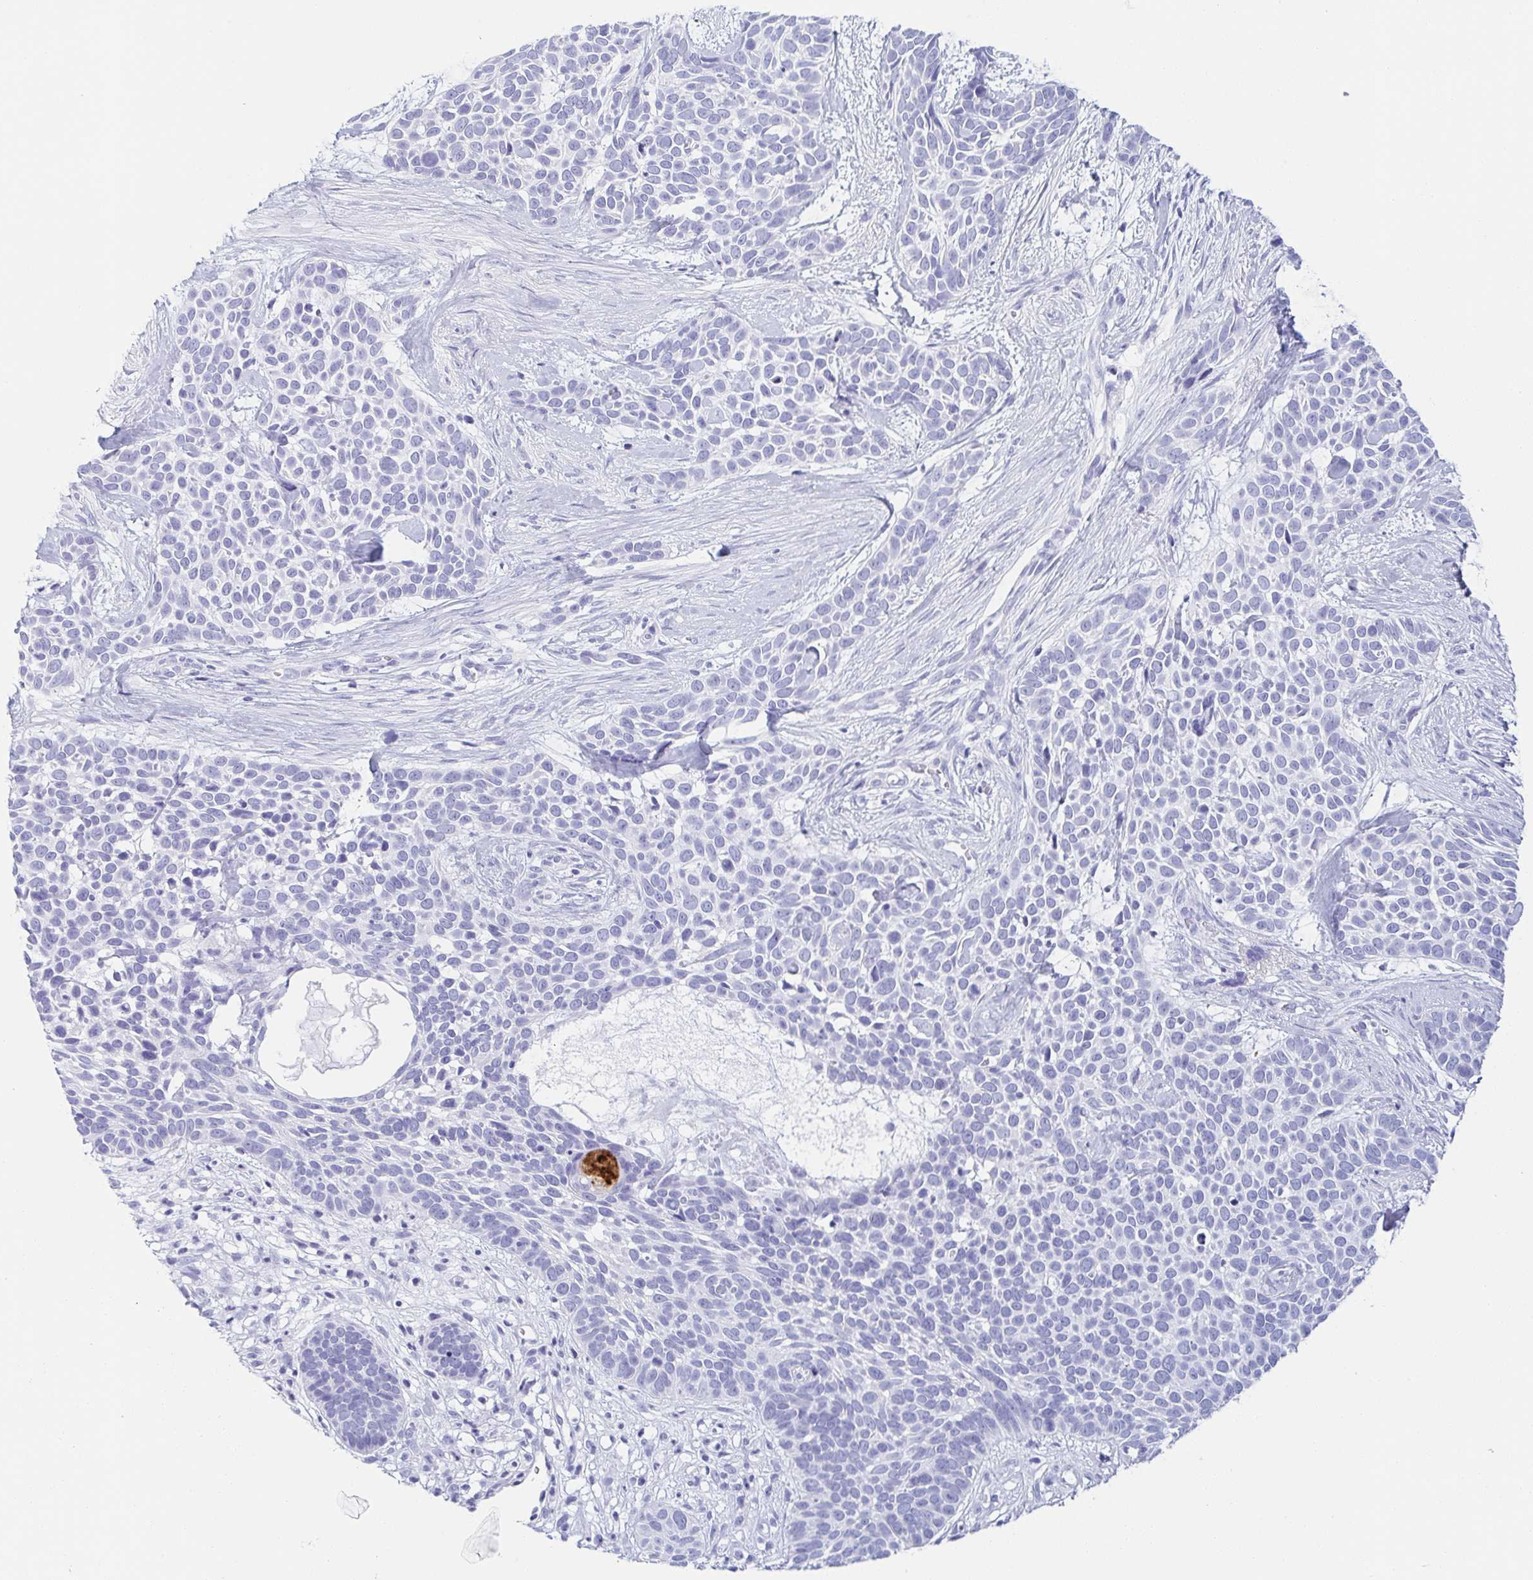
{"staining": {"intensity": "negative", "quantity": "none", "location": "none"}, "tissue": "skin cancer", "cell_type": "Tumor cells", "image_type": "cancer", "snomed": [{"axis": "morphology", "description": "Basal cell carcinoma"}, {"axis": "topography", "description": "Skin"}], "caption": "DAB immunohistochemical staining of human basal cell carcinoma (skin) exhibits no significant expression in tumor cells. (DAB (3,3'-diaminobenzidine) immunohistochemistry (IHC) visualized using brightfield microscopy, high magnification).", "gene": "ZG16B", "patient": {"sex": "male", "age": 69}}